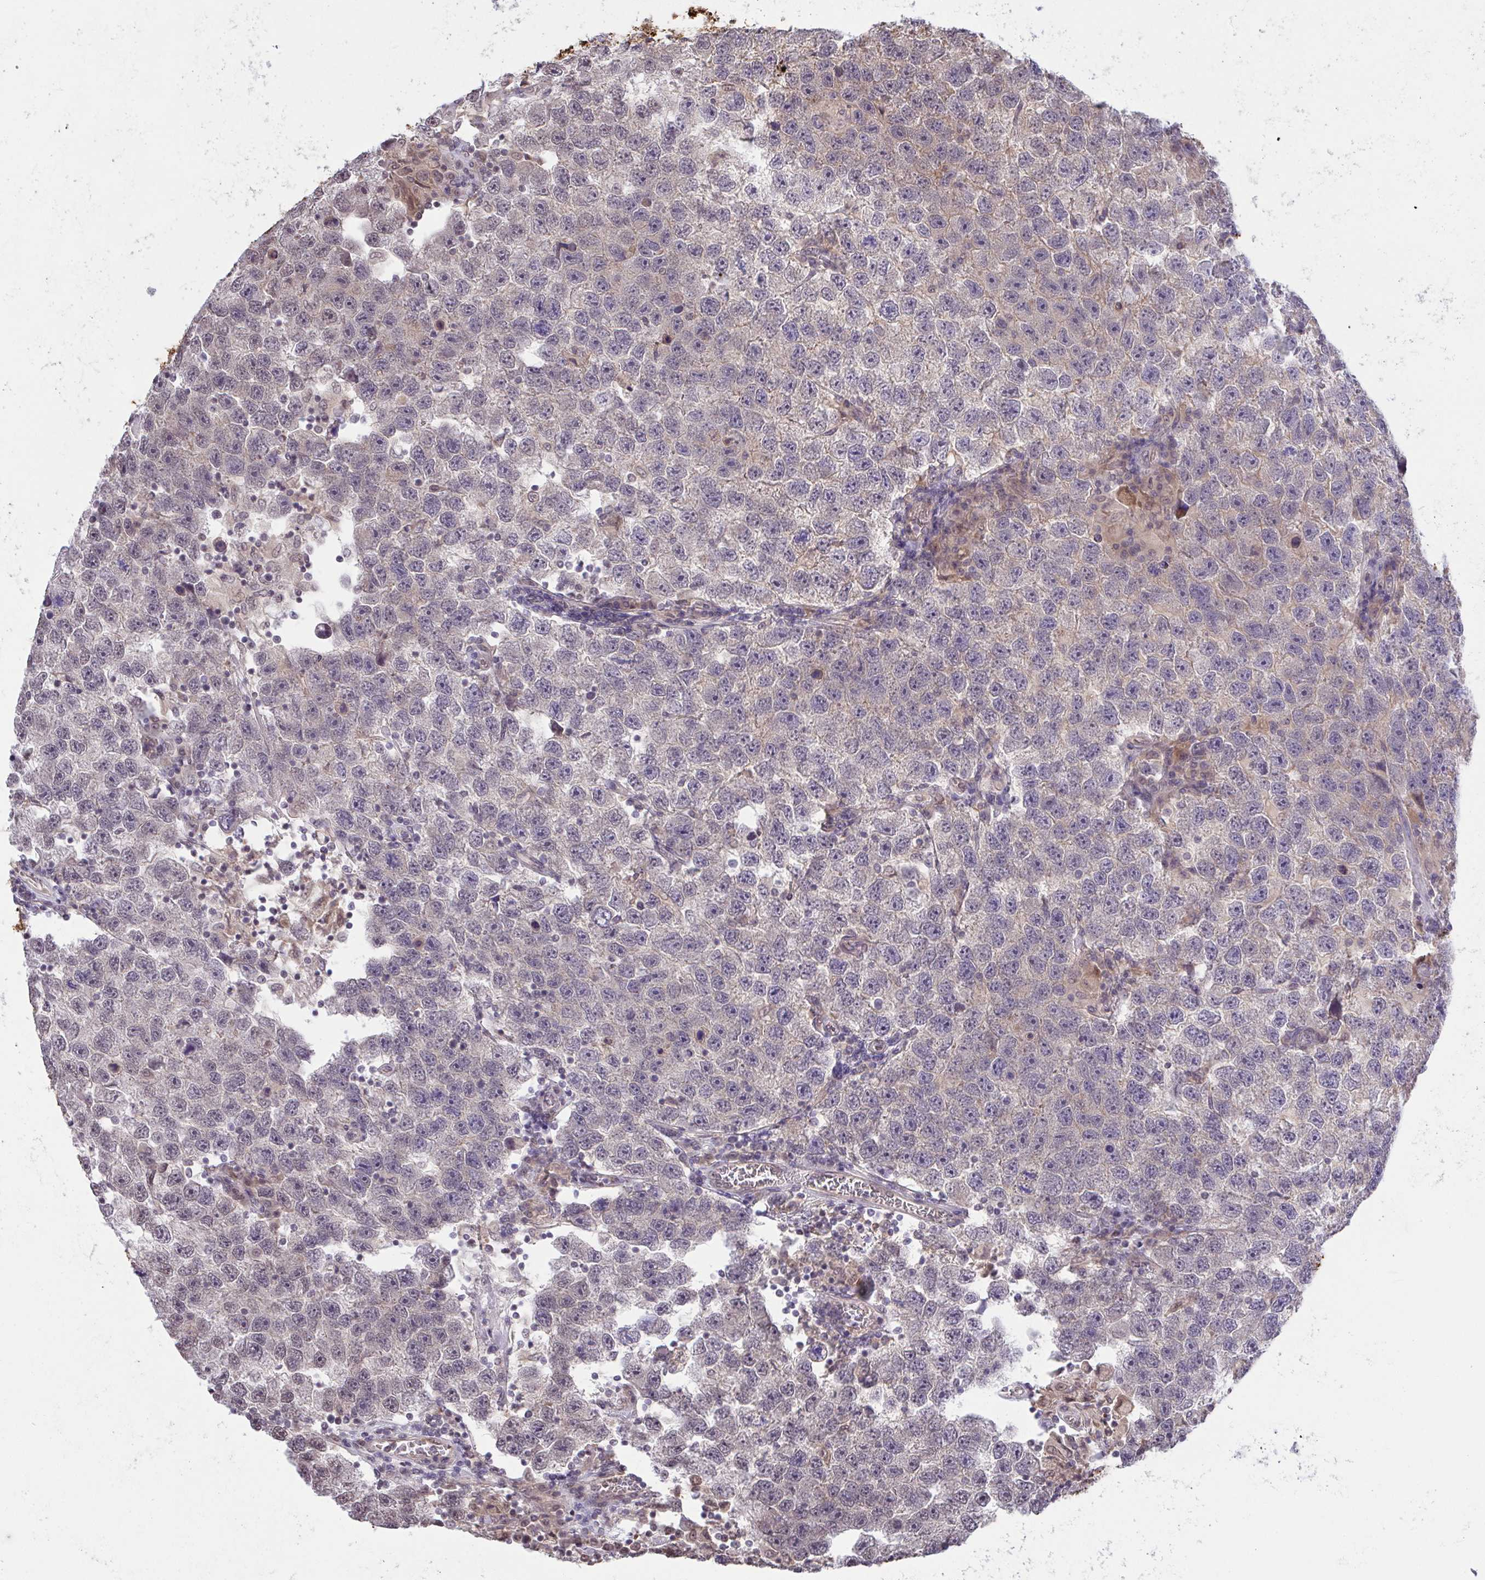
{"staining": {"intensity": "weak", "quantity": "25%-75%", "location": "cytoplasmic/membranous"}, "tissue": "testis cancer", "cell_type": "Tumor cells", "image_type": "cancer", "snomed": [{"axis": "morphology", "description": "Seminoma, NOS"}, {"axis": "topography", "description": "Testis"}], "caption": "Protein expression analysis of human testis cancer (seminoma) reveals weak cytoplasmic/membranous positivity in about 25%-75% of tumor cells.", "gene": "C9orf64", "patient": {"sex": "male", "age": 26}}